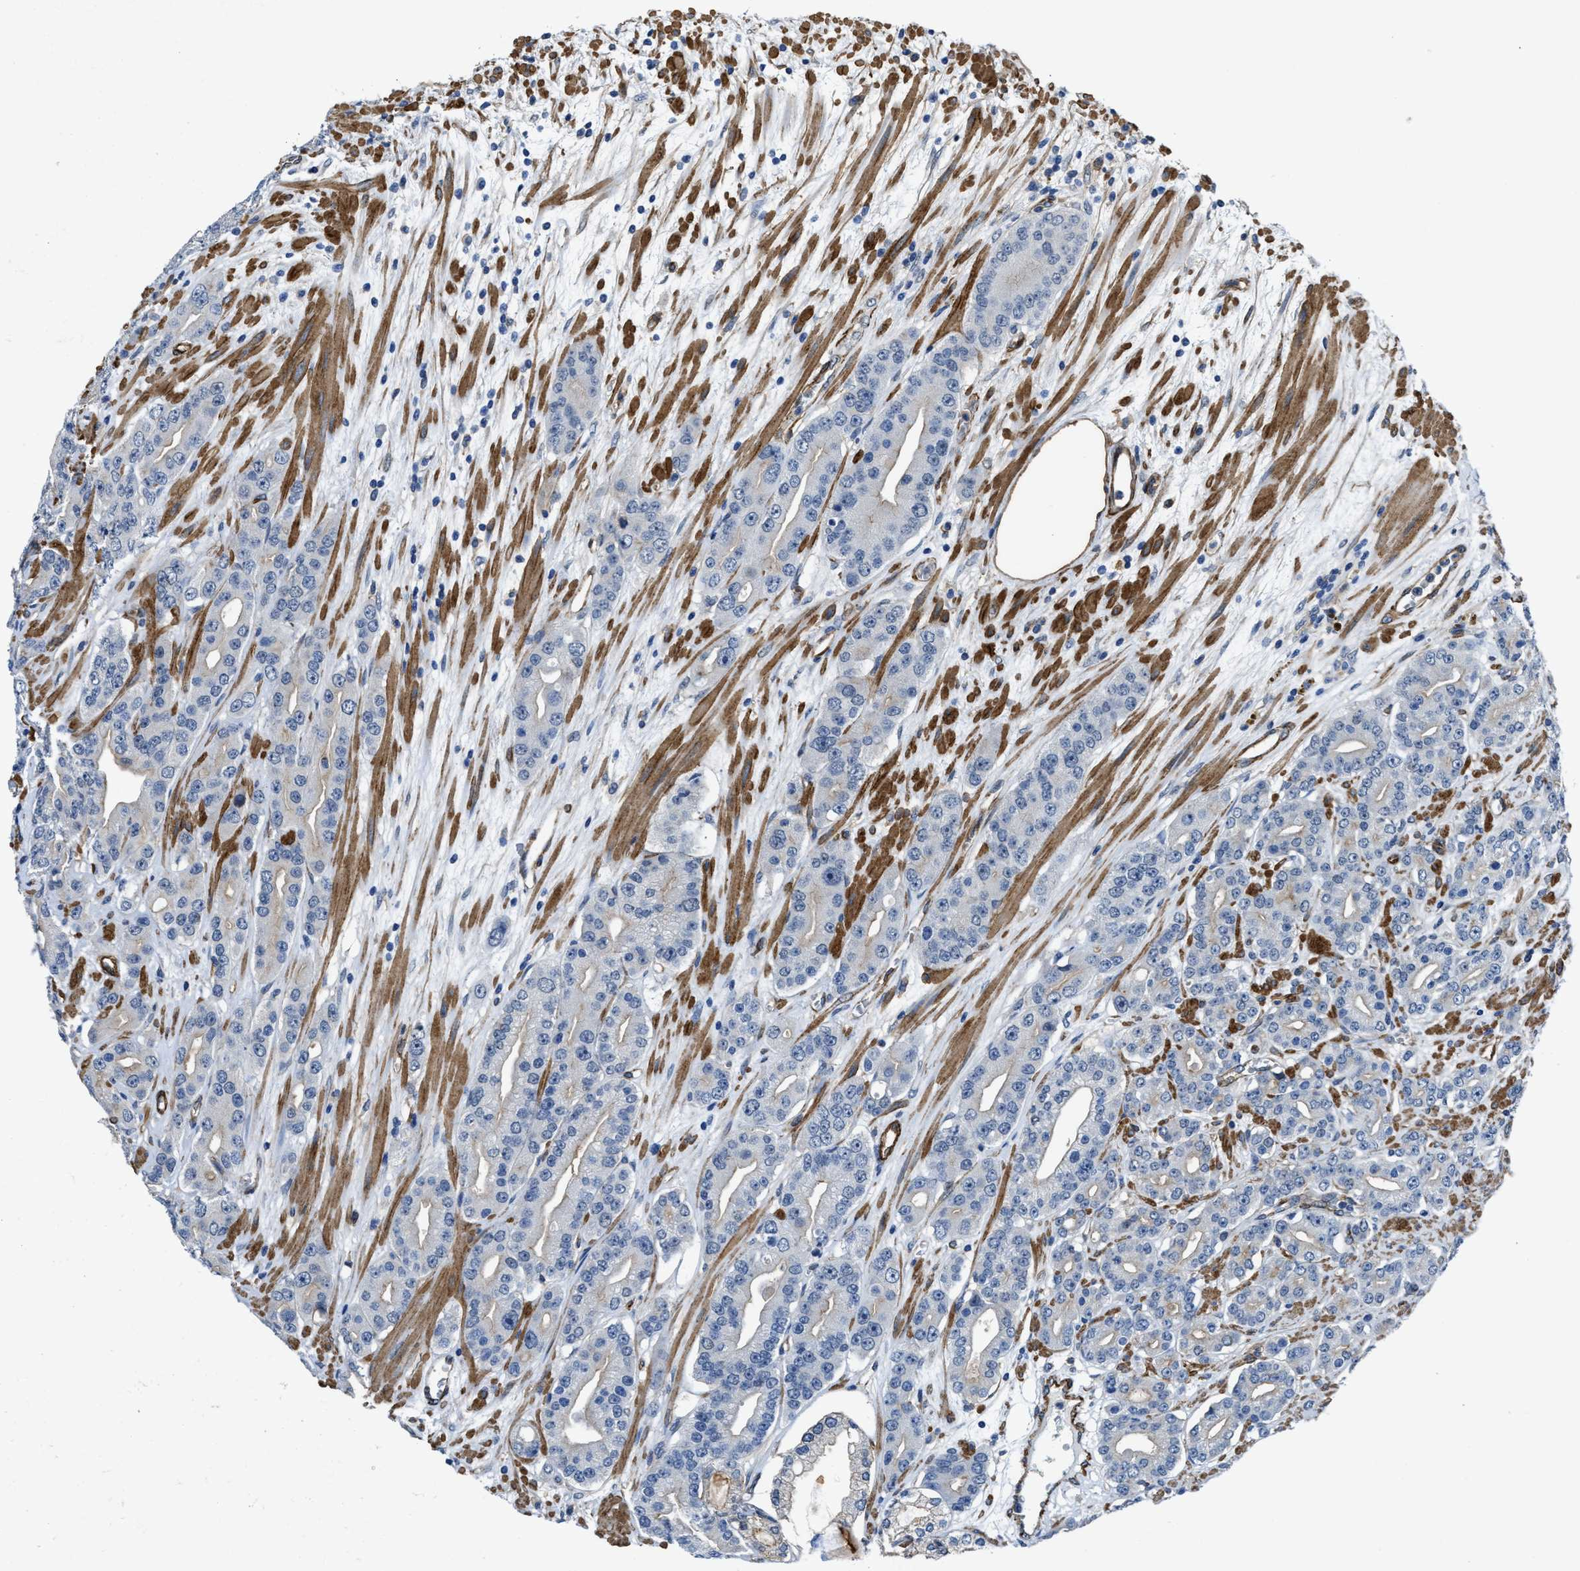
{"staining": {"intensity": "negative", "quantity": "none", "location": "none"}, "tissue": "prostate cancer", "cell_type": "Tumor cells", "image_type": "cancer", "snomed": [{"axis": "morphology", "description": "Adenocarcinoma, High grade"}, {"axis": "topography", "description": "Prostate"}], "caption": "Human prostate cancer stained for a protein using IHC exhibits no staining in tumor cells.", "gene": "NAB1", "patient": {"sex": "male", "age": 71}}